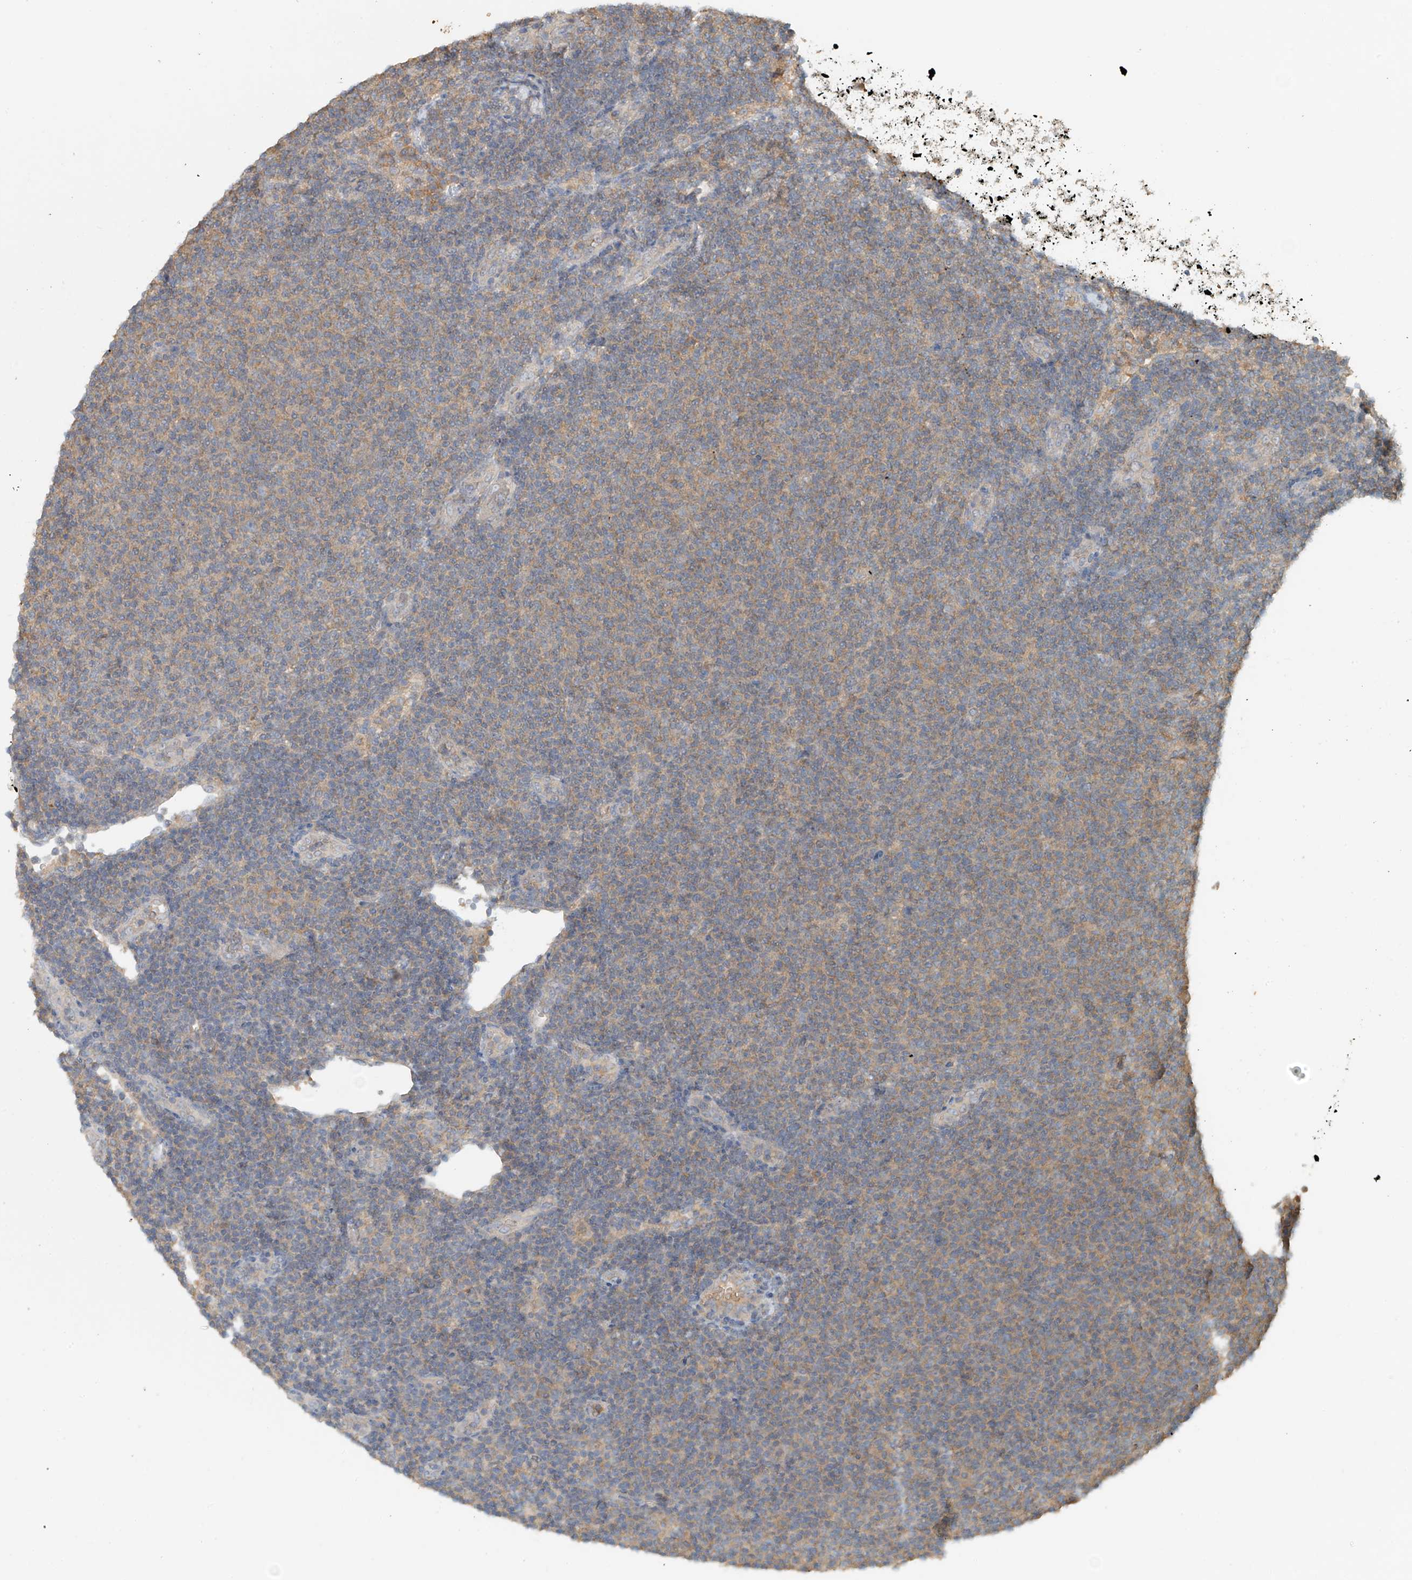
{"staining": {"intensity": "weak", "quantity": "25%-75%", "location": "cytoplasmic/membranous"}, "tissue": "lymphoma", "cell_type": "Tumor cells", "image_type": "cancer", "snomed": [{"axis": "morphology", "description": "Malignant lymphoma, non-Hodgkin's type, Low grade"}, {"axis": "topography", "description": "Lymph node"}], "caption": "A brown stain highlights weak cytoplasmic/membranous positivity of a protein in human lymphoma tumor cells.", "gene": "GNB1L", "patient": {"sex": "male", "age": 66}}